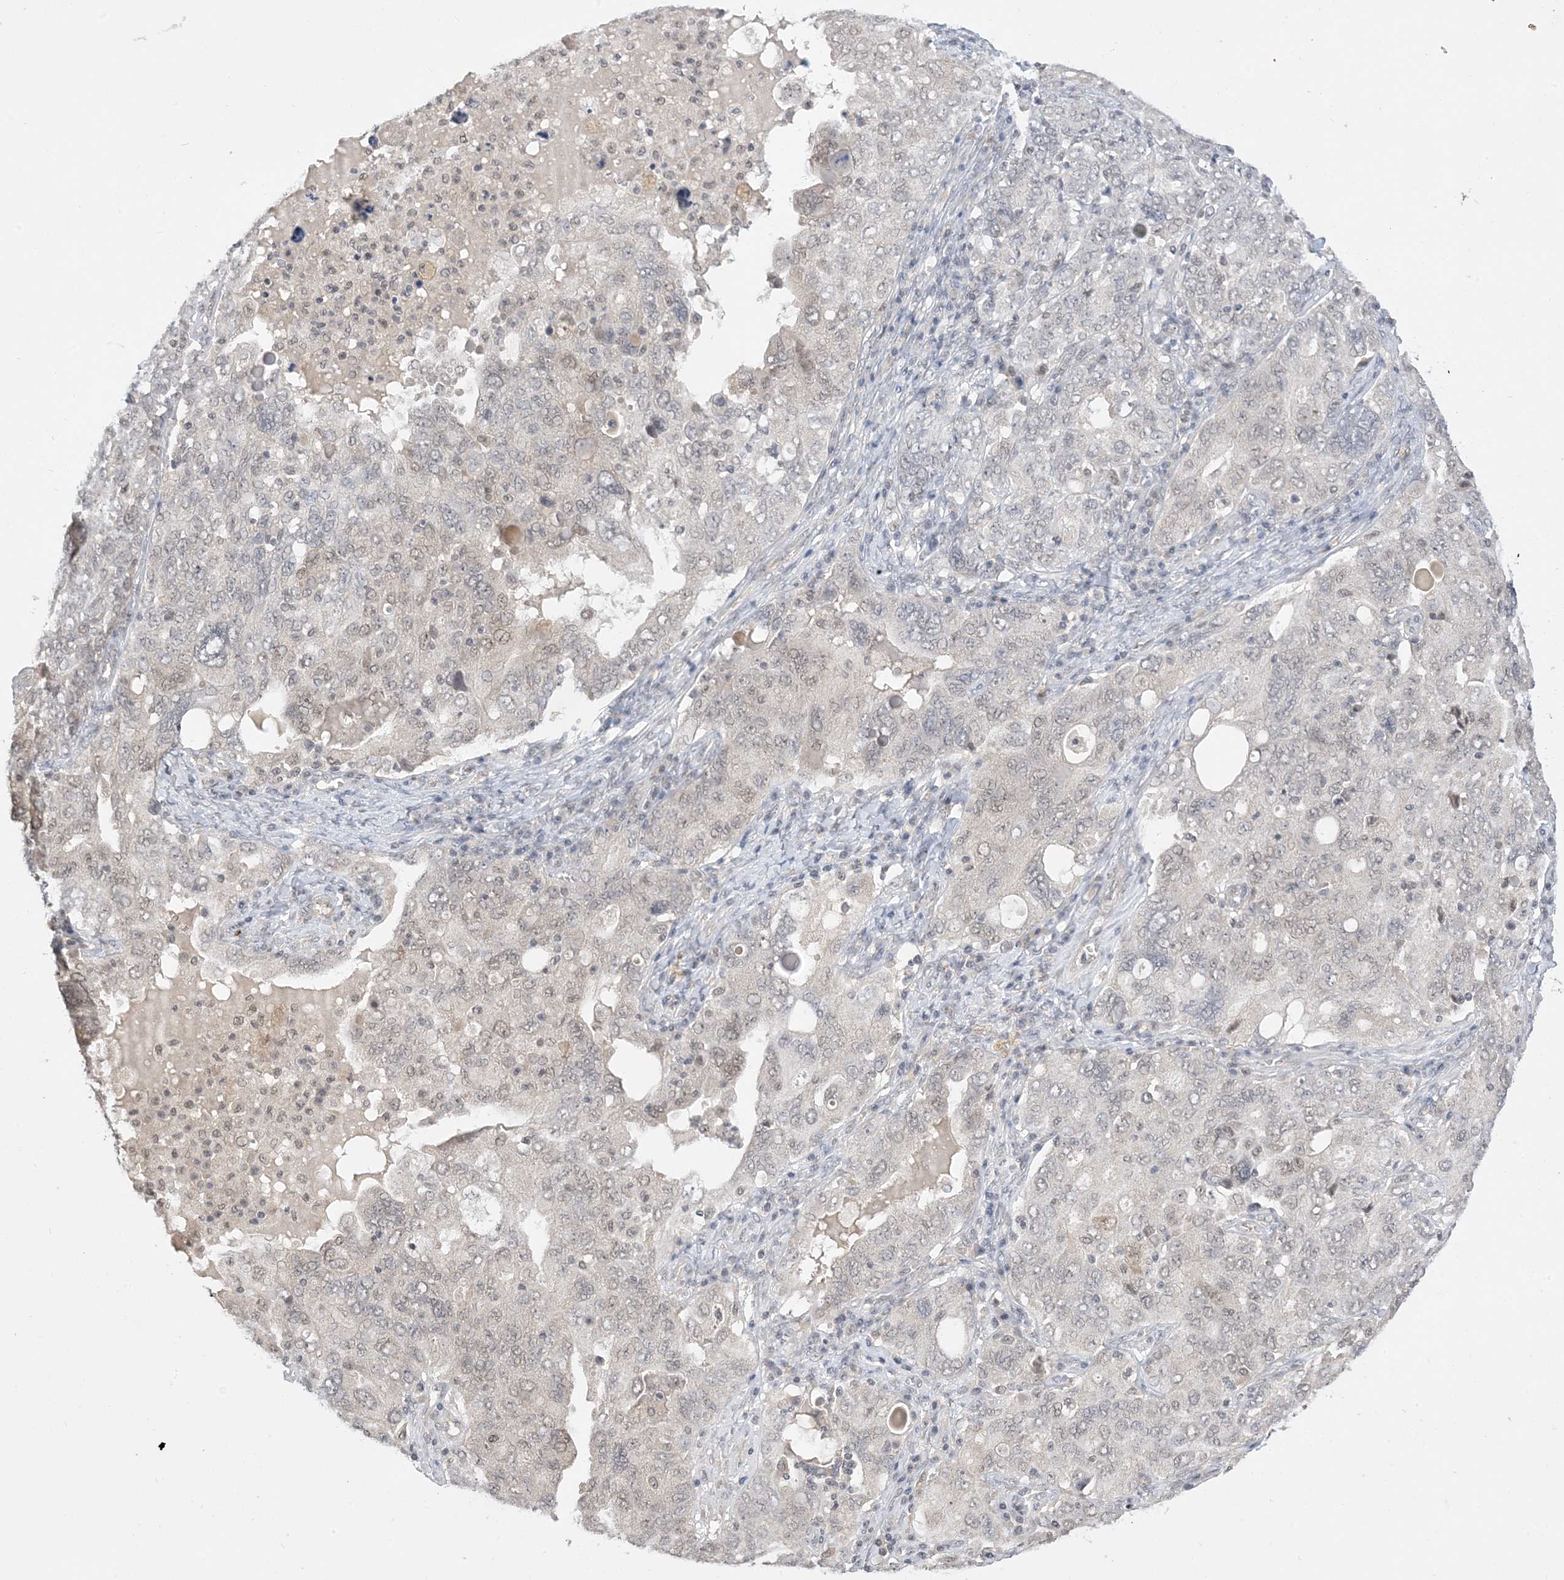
{"staining": {"intensity": "weak", "quantity": "<25%", "location": "nuclear"}, "tissue": "ovarian cancer", "cell_type": "Tumor cells", "image_type": "cancer", "snomed": [{"axis": "morphology", "description": "Carcinoma, endometroid"}, {"axis": "topography", "description": "Ovary"}], "caption": "High power microscopy image of an IHC photomicrograph of endometroid carcinoma (ovarian), revealing no significant staining in tumor cells.", "gene": "RANBP9", "patient": {"sex": "female", "age": 62}}